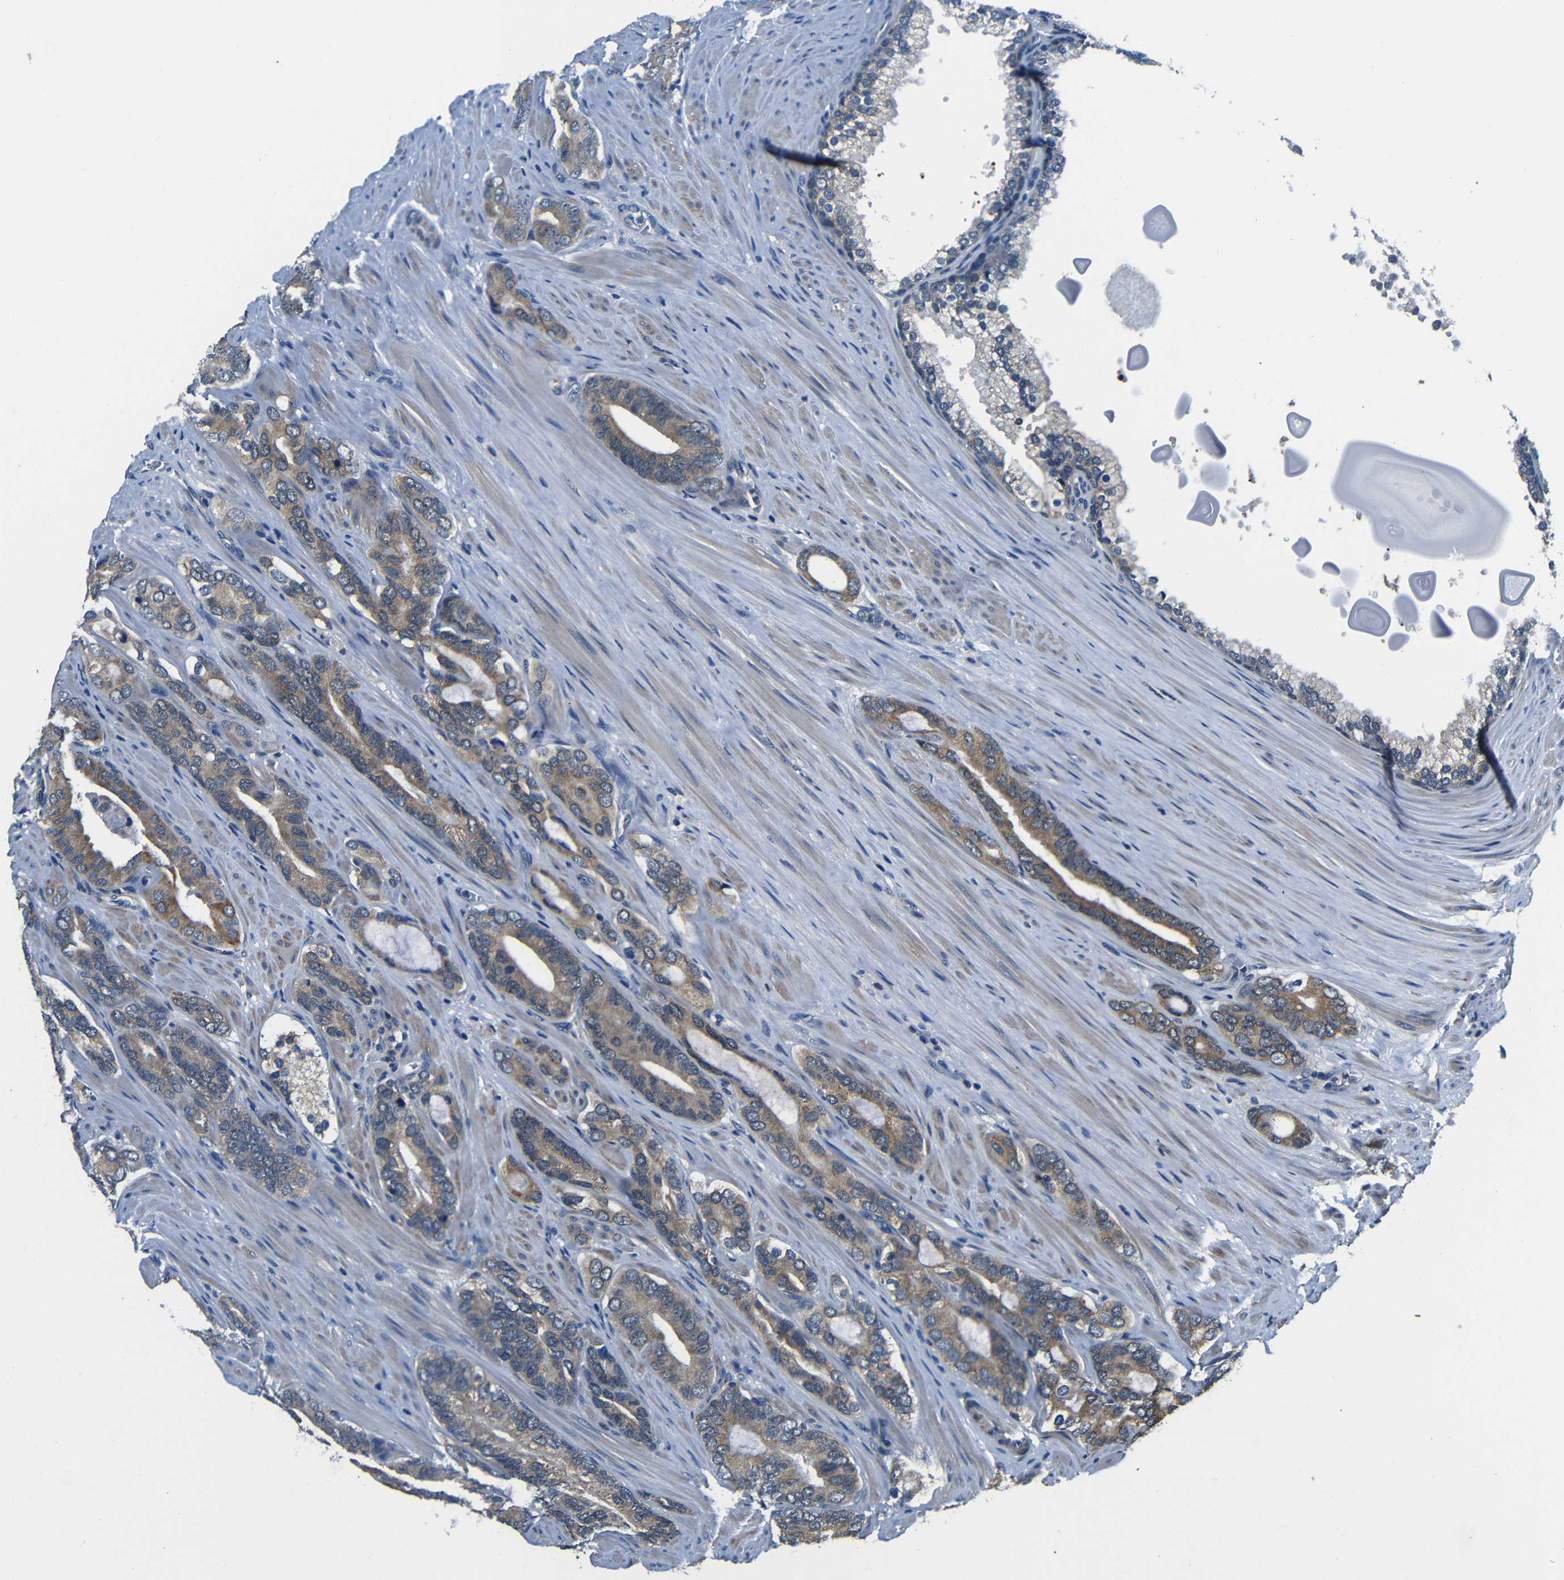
{"staining": {"intensity": "moderate", "quantity": ">75%", "location": "cytoplasmic/membranous"}, "tissue": "prostate cancer", "cell_type": "Tumor cells", "image_type": "cancer", "snomed": [{"axis": "morphology", "description": "Adenocarcinoma, Low grade"}, {"axis": "topography", "description": "Prostate"}], "caption": "The micrograph shows staining of adenocarcinoma (low-grade) (prostate), revealing moderate cytoplasmic/membranous protein expression (brown color) within tumor cells.", "gene": "FKBP14", "patient": {"sex": "male", "age": 63}}